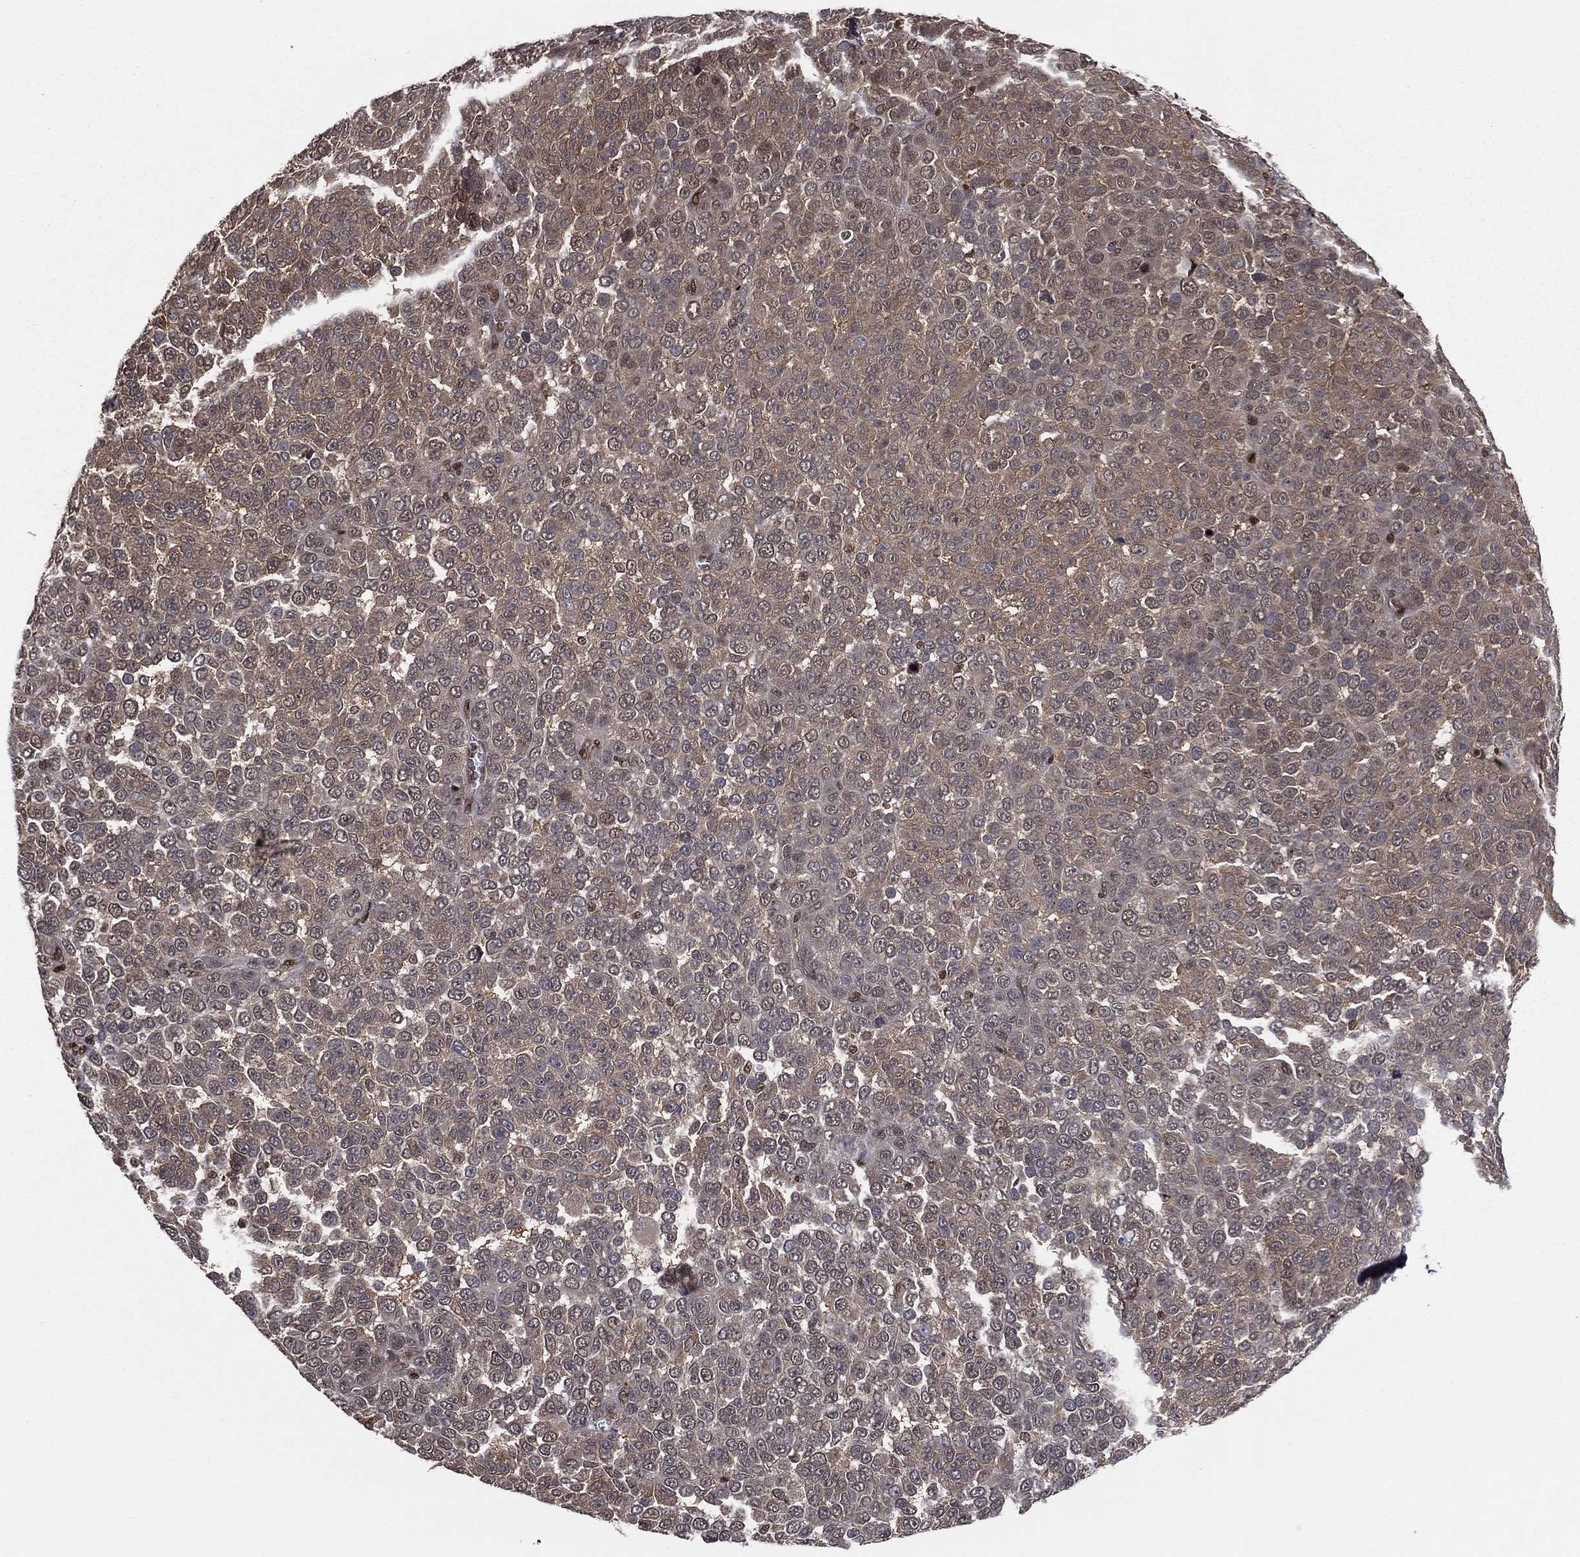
{"staining": {"intensity": "moderate", "quantity": ">75%", "location": "cytoplasmic/membranous"}, "tissue": "melanoma", "cell_type": "Tumor cells", "image_type": "cancer", "snomed": [{"axis": "morphology", "description": "Malignant melanoma, NOS"}, {"axis": "topography", "description": "Skin"}], "caption": "Immunohistochemistry (IHC) image of neoplastic tissue: malignant melanoma stained using immunohistochemistry (IHC) shows medium levels of moderate protein expression localized specifically in the cytoplasmic/membranous of tumor cells, appearing as a cytoplasmic/membranous brown color.", "gene": "PSMA1", "patient": {"sex": "female", "age": 95}}